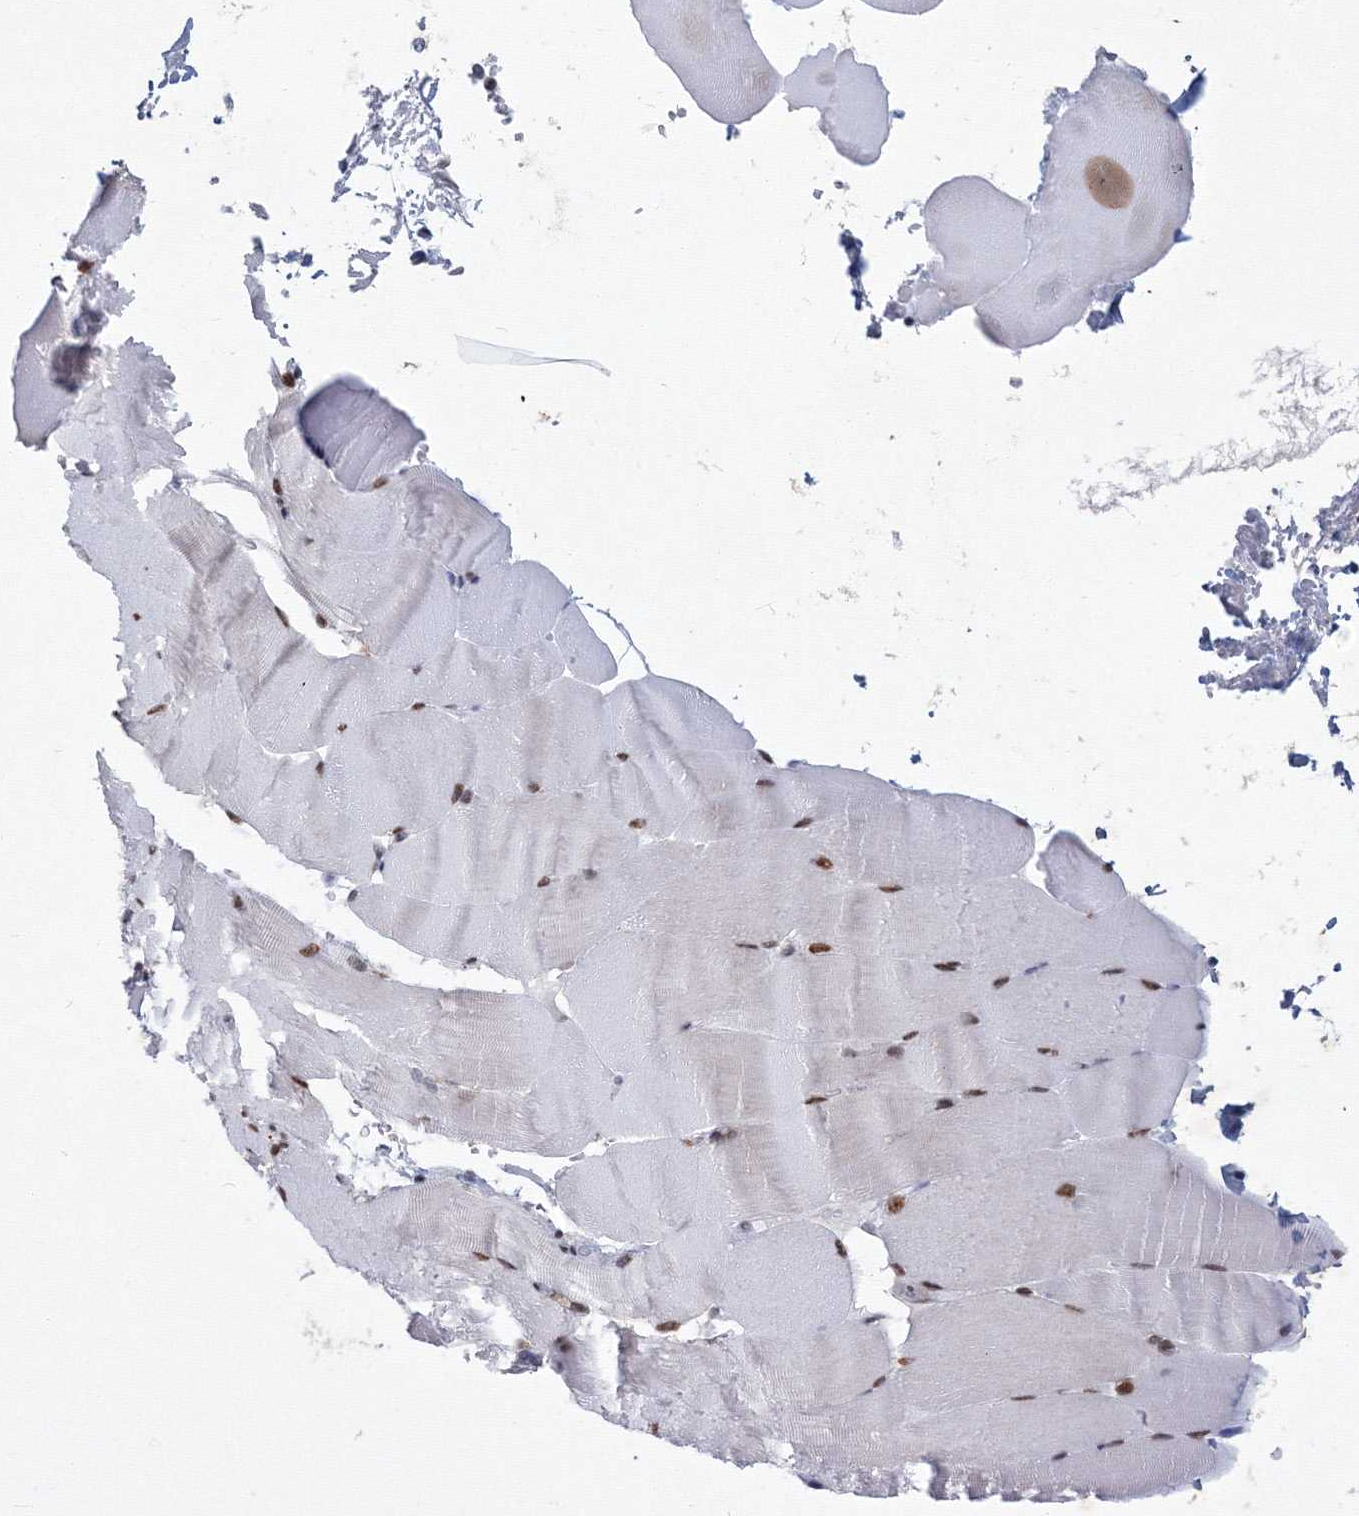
{"staining": {"intensity": "moderate", "quantity": "25%-75%", "location": "nuclear"}, "tissue": "skeletal muscle", "cell_type": "Myocytes", "image_type": "normal", "snomed": [{"axis": "morphology", "description": "Normal tissue, NOS"}, {"axis": "topography", "description": "Skeletal muscle"}, {"axis": "topography", "description": "Parathyroid gland"}], "caption": "Immunohistochemical staining of benign skeletal muscle shows medium levels of moderate nuclear expression in about 25%-75% of myocytes. The staining was performed using DAB (3,3'-diaminobenzidine) to visualize the protein expression in brown, while the nuclei were stained in blue with hematoxylin (Magnification: 20x).", "gene": "SF3B6", "patient": {"sex": "female", "age": 37}}